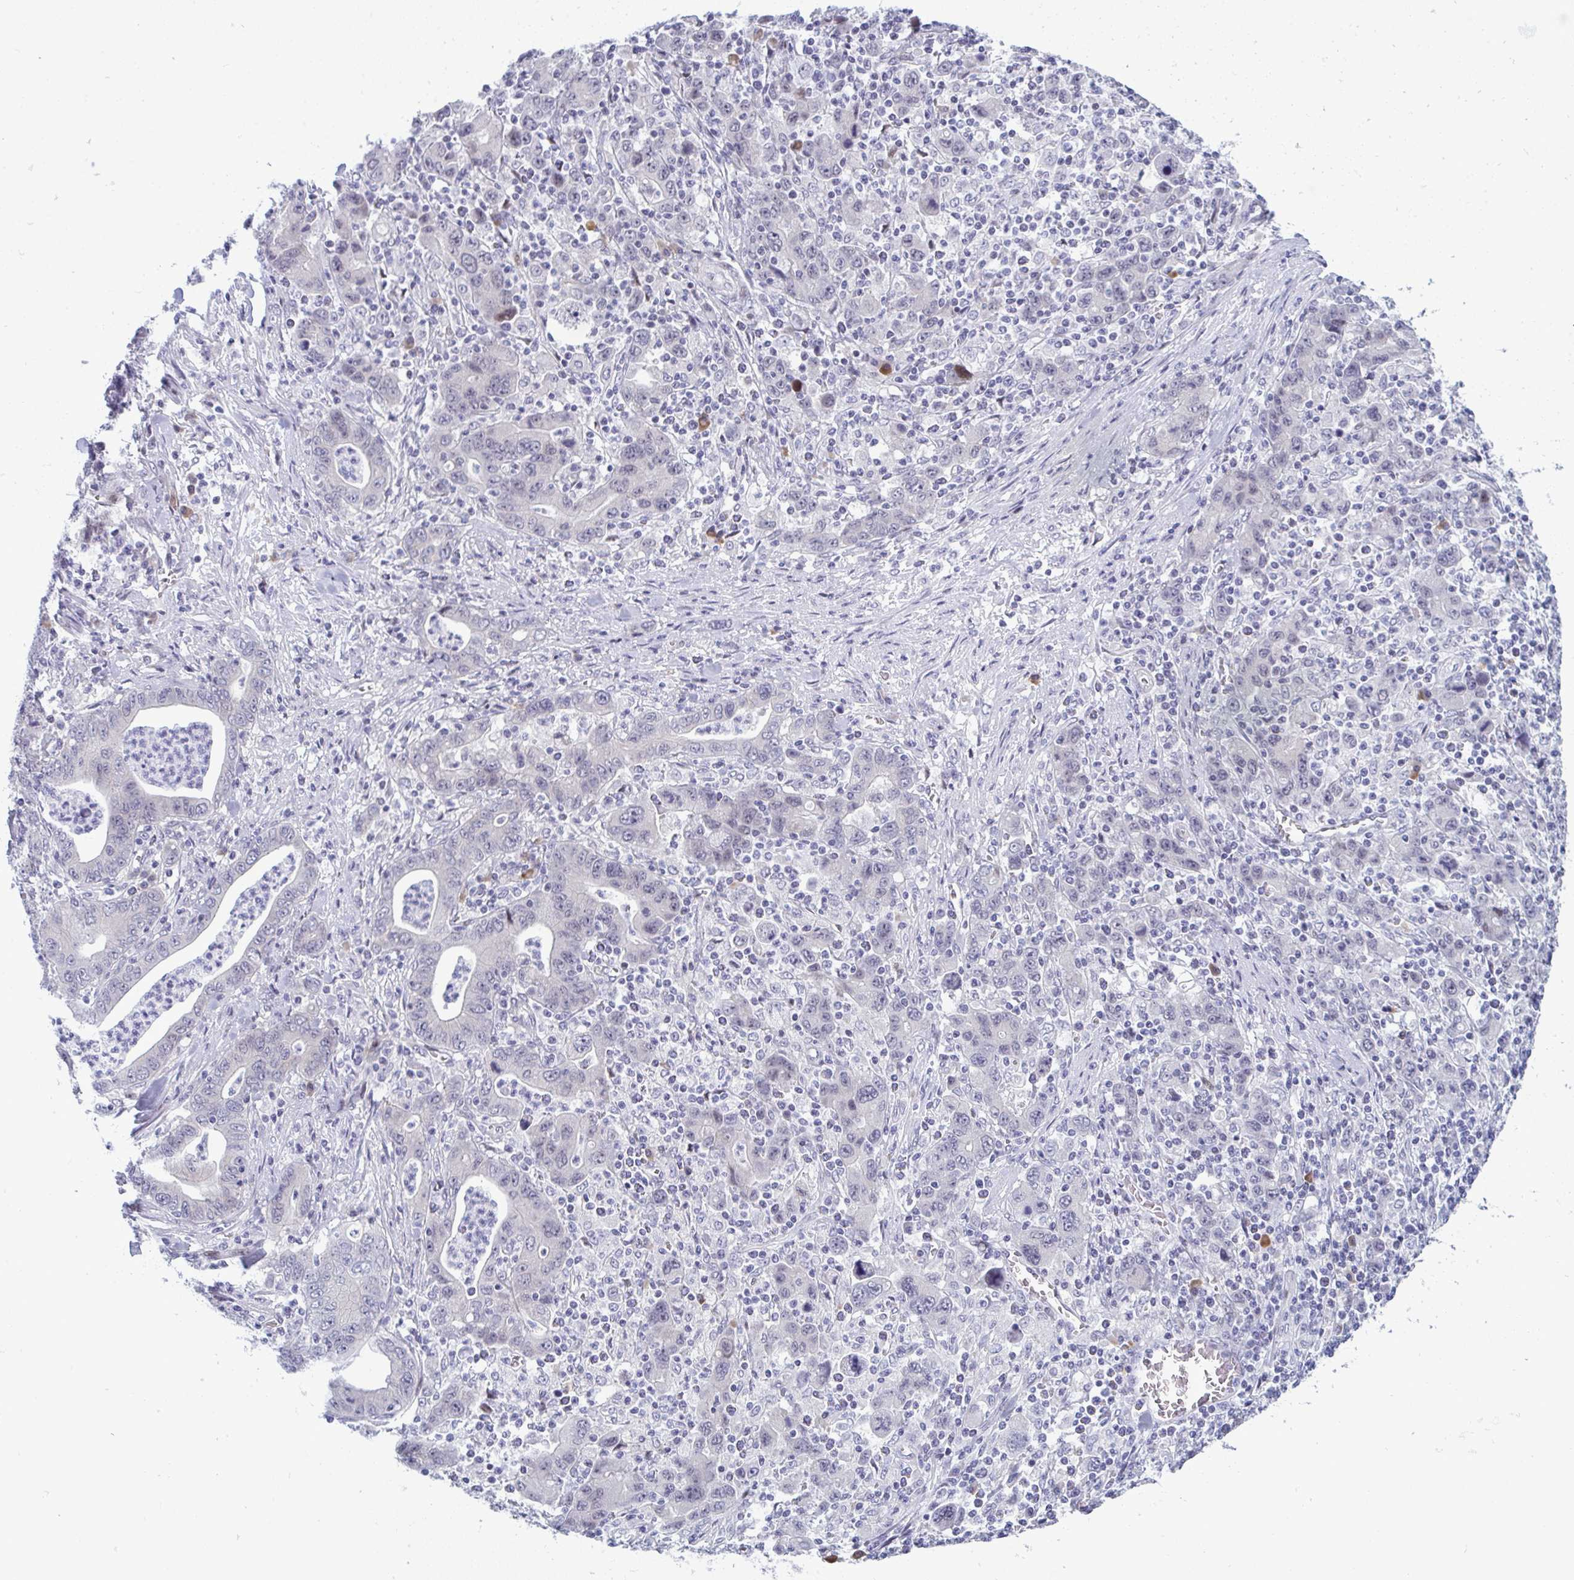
{"staining": {"intensity": "negative", "quantity": "none", "location": "none"}, "tissue": "stomach cancer", "cell_type": "Tumor cells", "image_type": "cancer", "snomed": [{"axis": "morphology", "description": "Adenocarcinoma, NOS"}, {"axis": "topography", "description": "Stomach, upper"}], "caption": "Tumor cells show no significant protein positivity in adenocarcinoma (stomach).", "gene": "TAB1", "patient": {"sex": "male", "age": 69}}